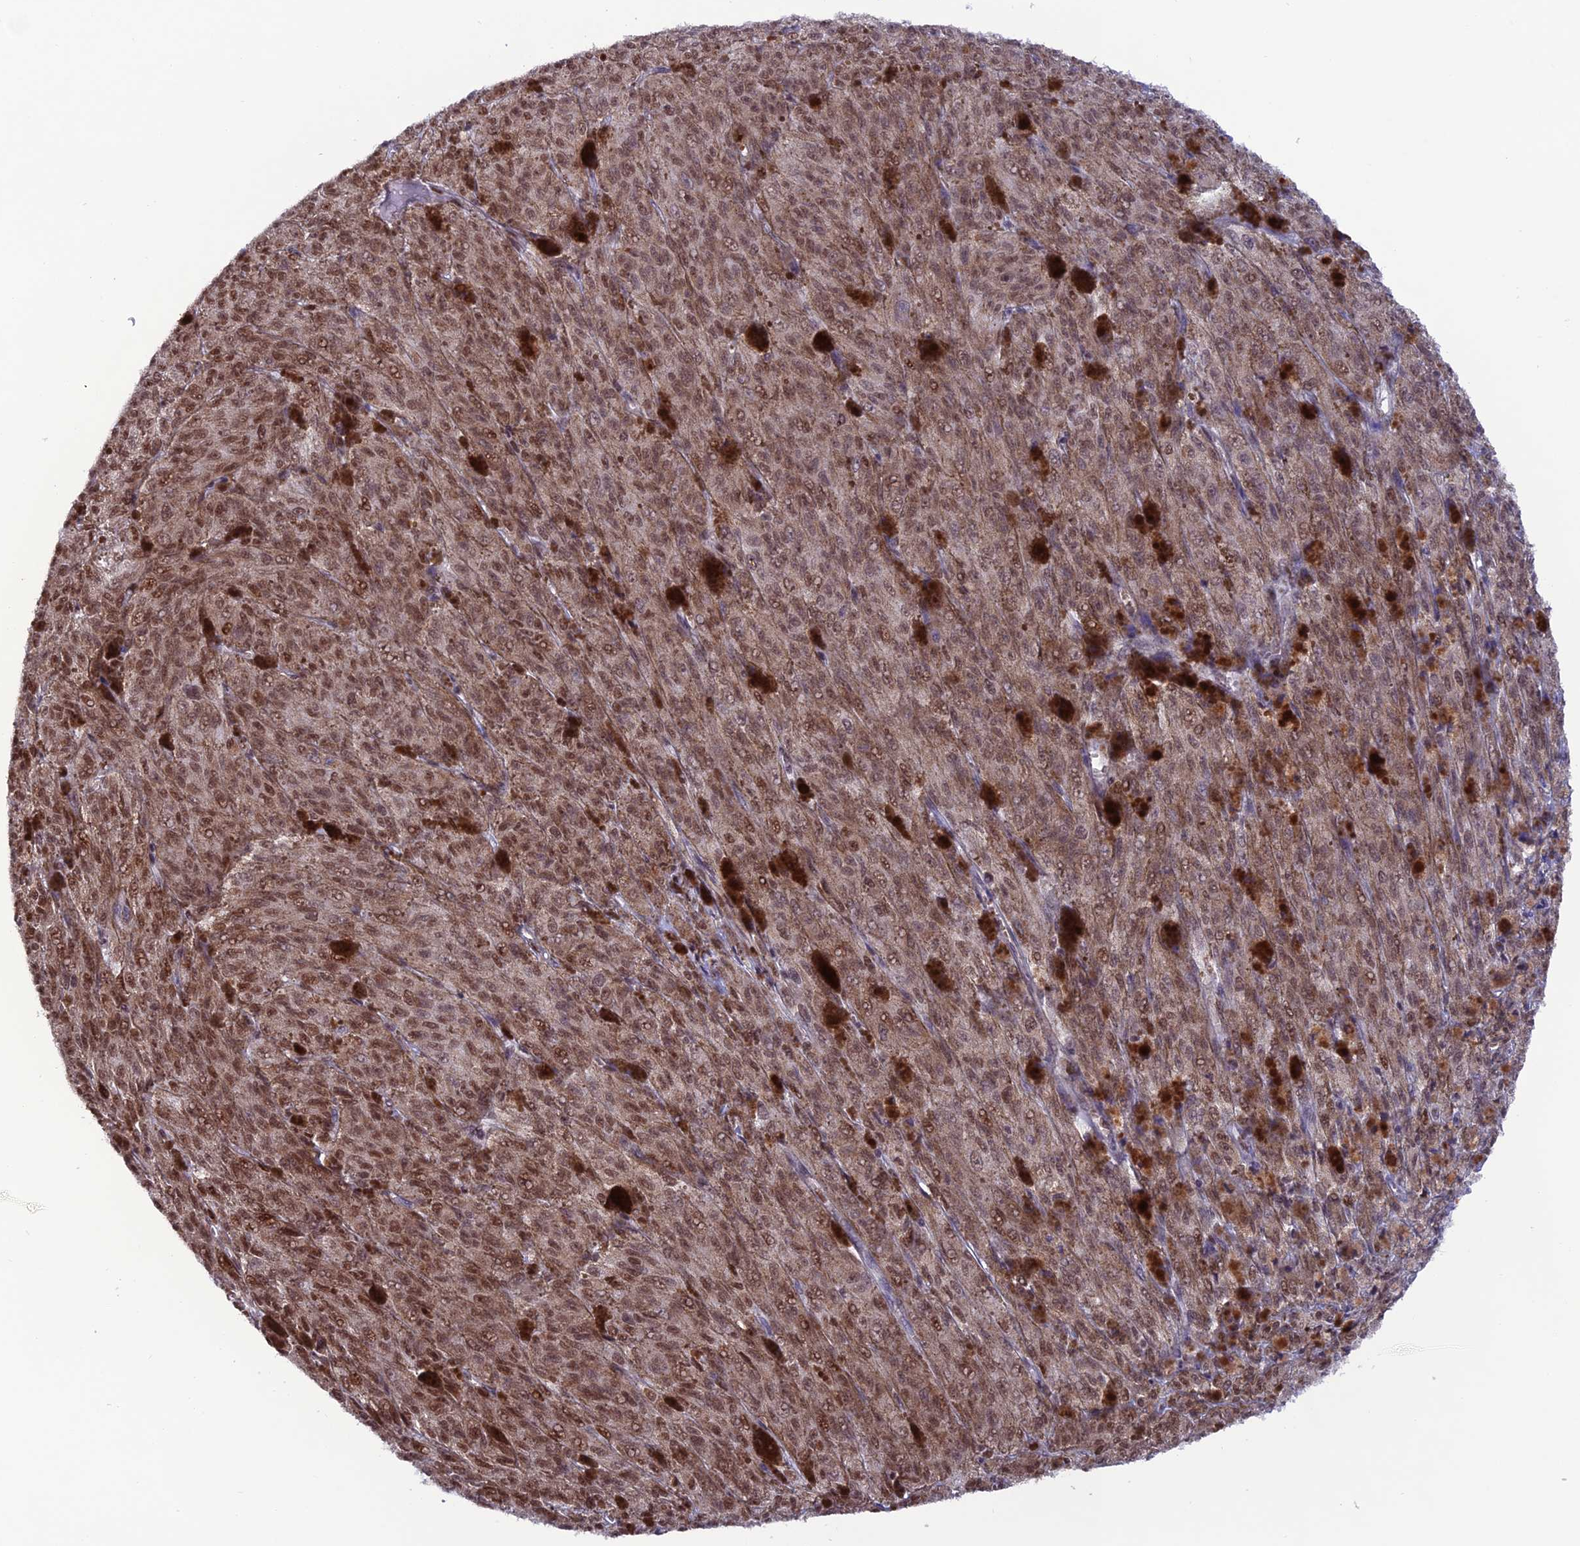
{"staining": {"intensity": "moderate", "quantity": ">75%", "location": "cytoplasmic/membranous,nuclear"}, "tissue": "melanoma", "cell_type": "Tumor cells", "image_type": "cancer", "snomed": [{"axis": "morphology", "description": "Malignant melanoma, NOS"}, {"axis": "topography", "description": "Skin"}], "caption": "Moderate cytoplasmic/membranous and nuclear positivity for a protein is appreciated in about >75% of tumor cells of malignant melanoma using IHC.", "gene": "COL6A6", "patient": {"sex": "female", "age": 52}}